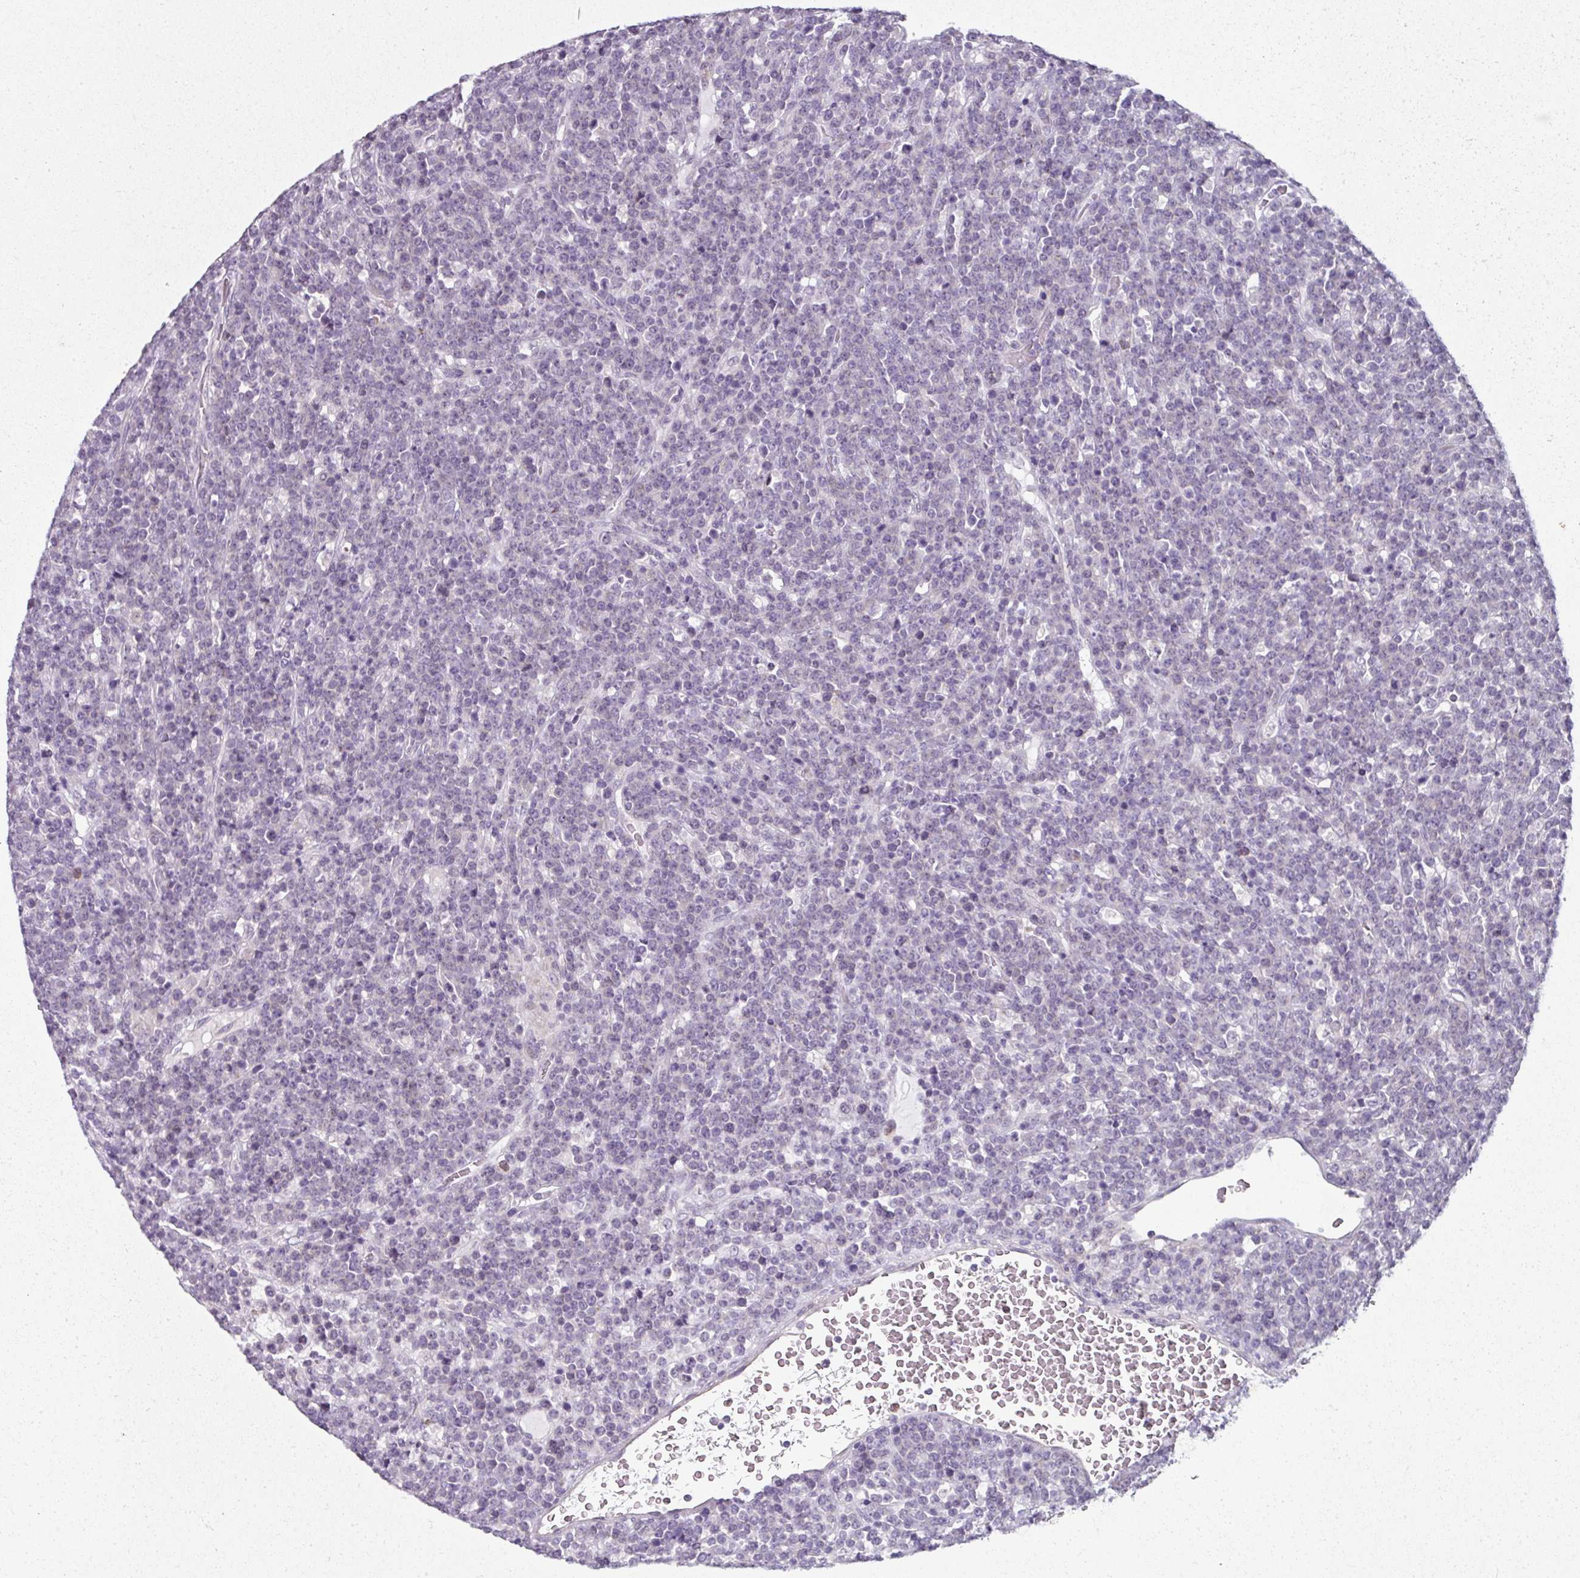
{"staining": {"intensity": "negative", "quantity": "none", "location": "none"}, "tissue": "lymphoma", "cell_type": "Tumor cells", "image_type": "cancer", "snomed": [{"axis": "morphology", "description": "Malignant lymphoma, non-Hodgkin's type, High grade"}, {"axis": "topography", "description": "Ovary"}], "caption": "This is a photomicrograph of IHC staining of malignant lymphoma, non-Hodgkin's type (high-grade), which shows no staining in tumor cells.", "gene": "FHAD1", "patient": {"sex": "female", "age": 56}}